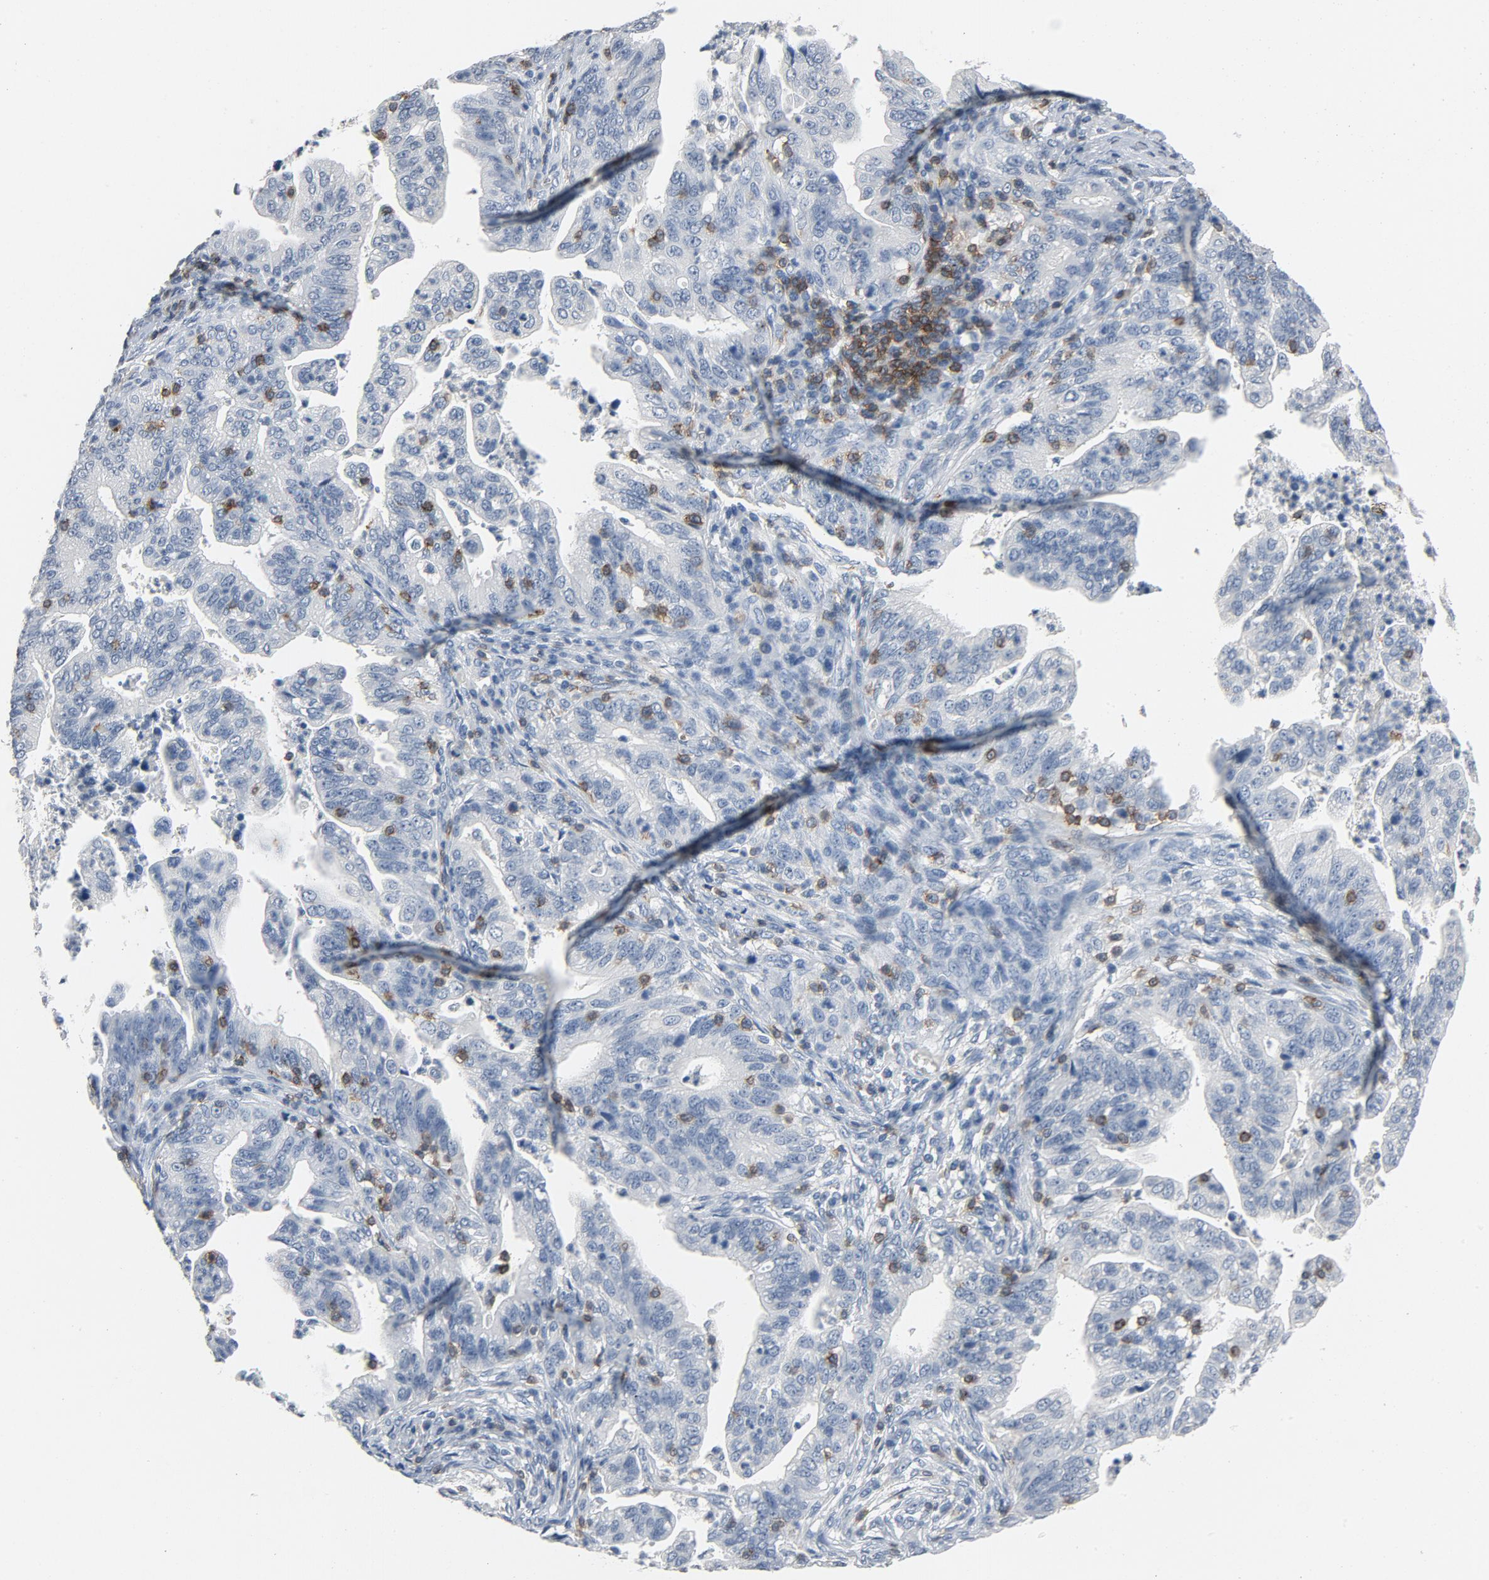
{"staining": {"intensity": "negative", "quantity": "none", "location": "none"}, "tissue": "stomach cancer", "cell_type": "Tumor cells", "image_type": "cancer", "snomed": [{"axis": "morphology", "description": "Adenocarcinoma, NOS"}, {"axis": "topography", "description": "Stomach, upper"}], "caption": "IHC photomicrograph of neoplastic tissue: stomach cancer (adenocarcinoma) stained with DAB (3,3'-diaminobenzidine) demonstrates no significant protein staining in tumor cells.", "gene": "LCK", "patient": {"sex": "female", "age": 50}}